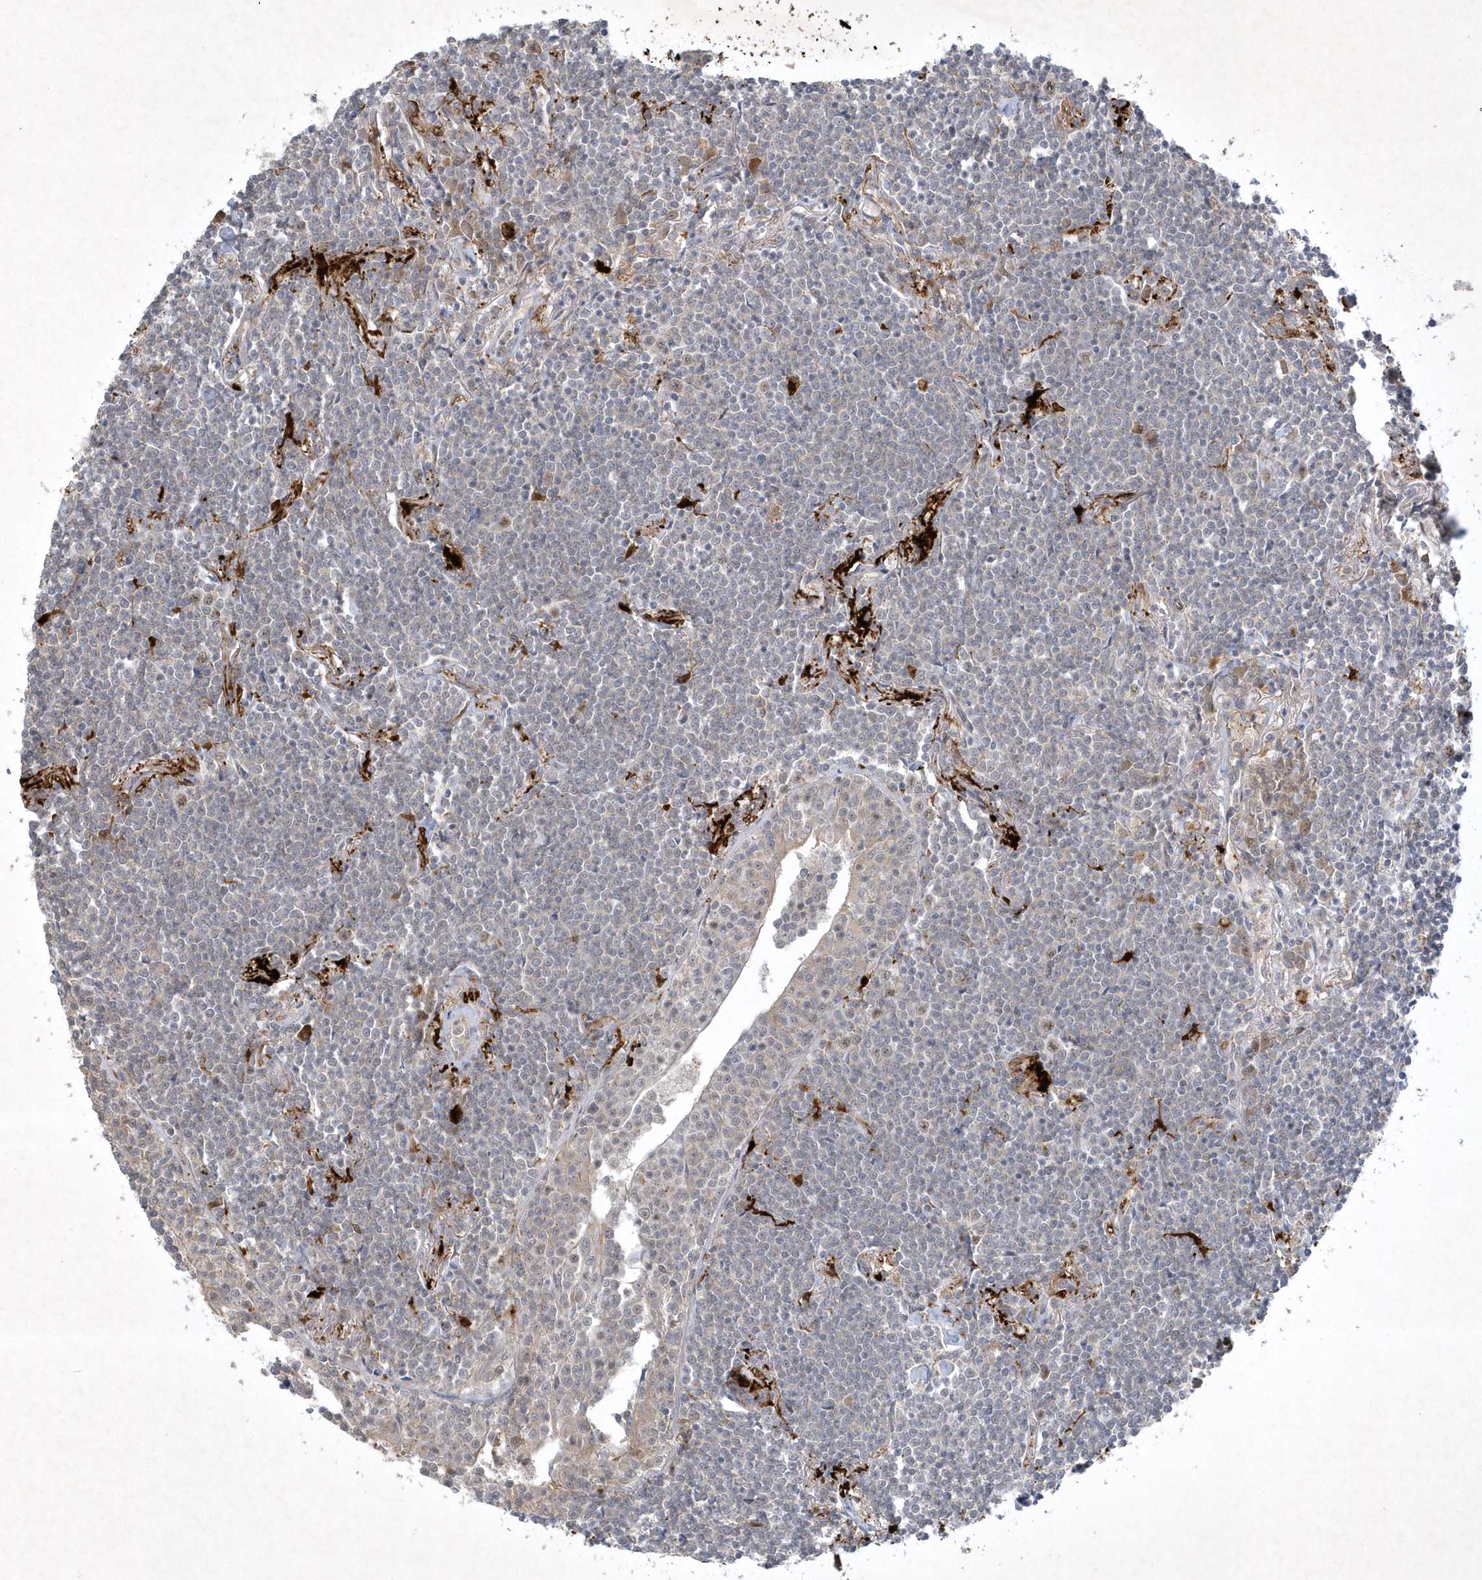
{"staining": {"intensity": "weak", "quantity": "25%-75%", "location": "nuclear"}, "tissue": "lymphoma", "cell_type": "Tumor cells", "image_type": "cancer", "snomed": [{"axis": "morphology", "description": "Malignant lymphoma, non-Hodgkin's type, Low grade"}, {"axis": "topography", "description": "Lung"}], "caption": "Human low-grade malignant lymphoma, non-Hodgkin's type stained with a protein marker displays weak staining in tumor cells.", "gene": "THG1L", "patient": {"sex": "female", "age": 71}}